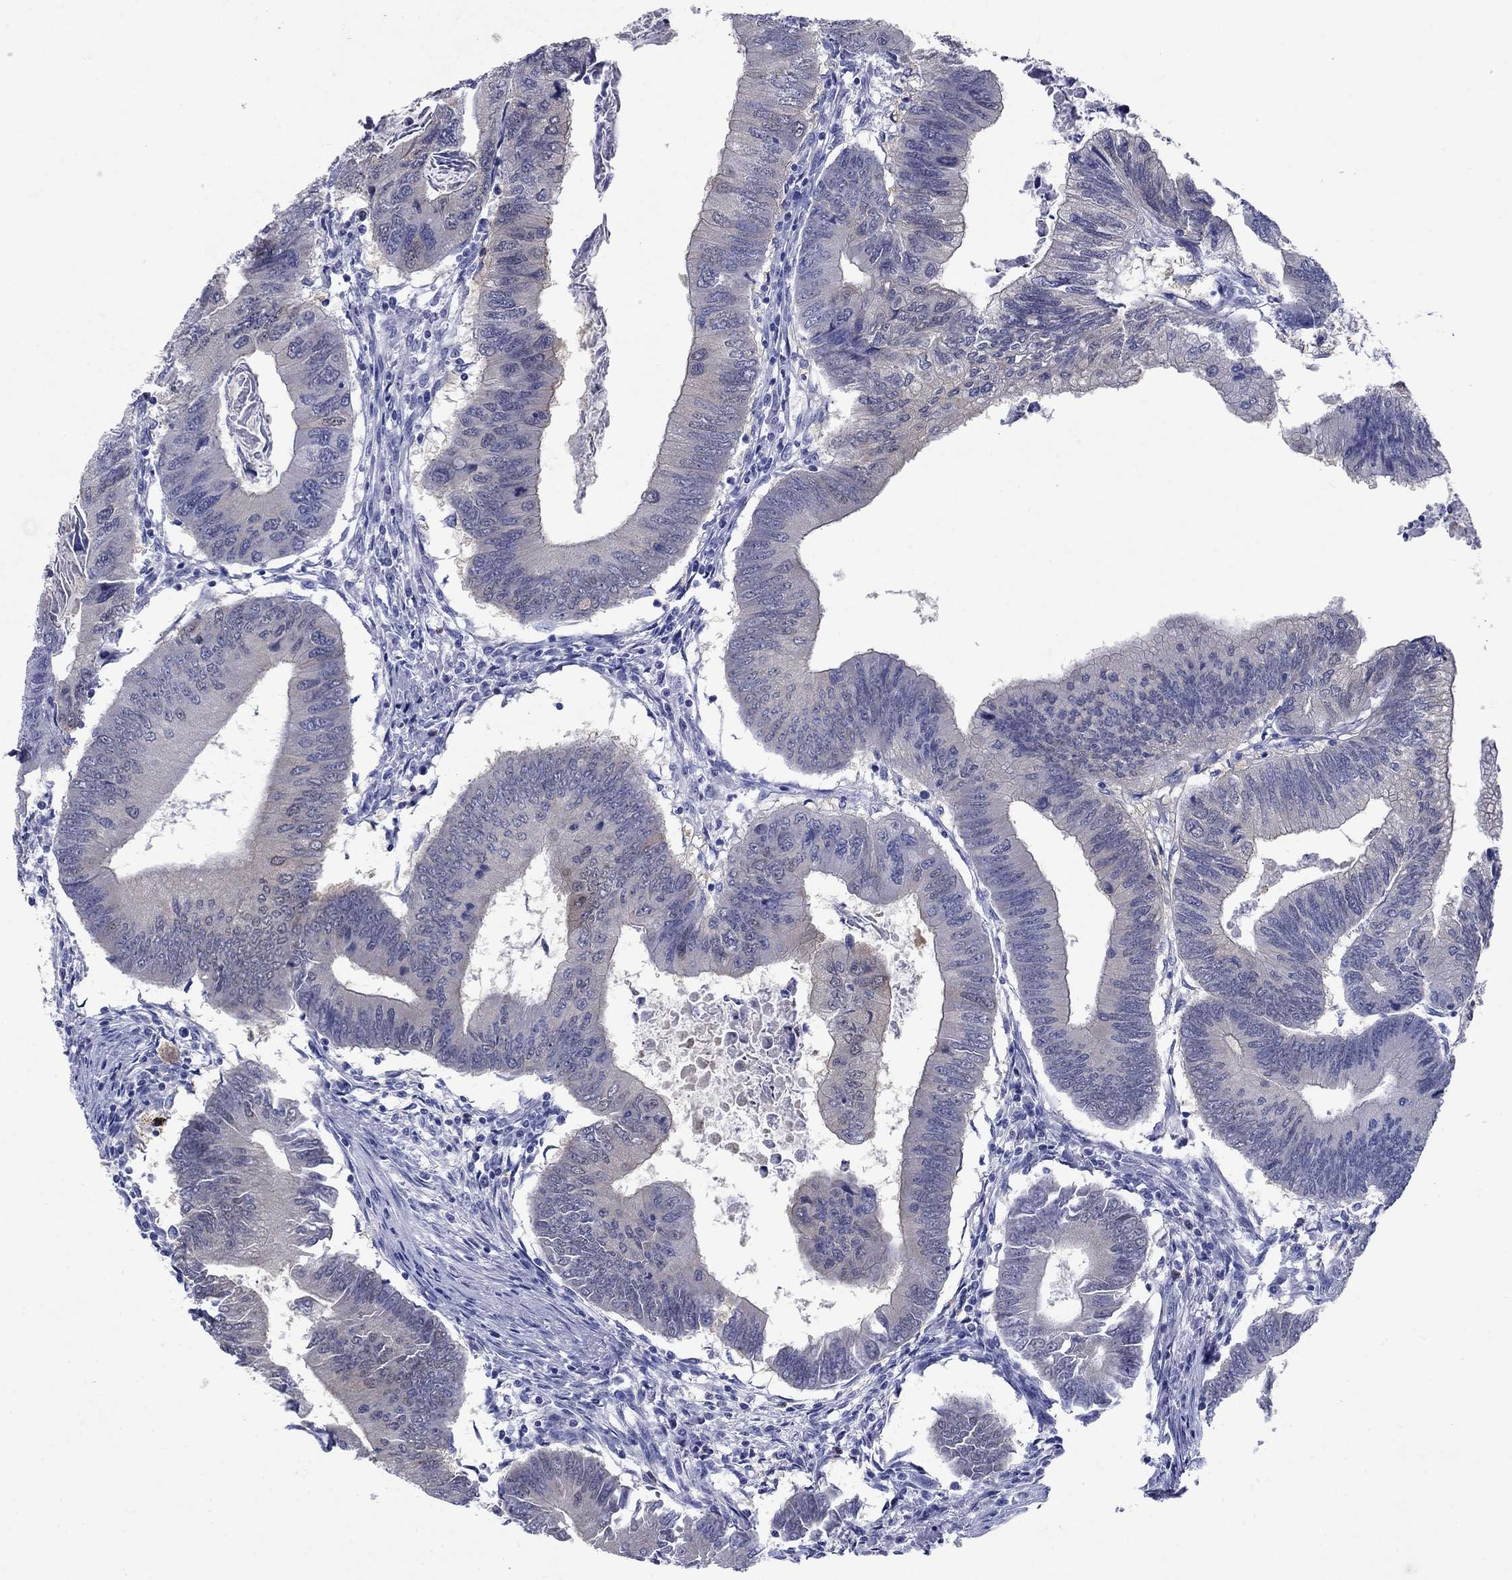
{"staining": {"intensity": "negative", "quantity": "none", "location": "none"}, "tissue": "colorectal cancer", "cell_type": "Tumor cells", "image_type": "cancer", "snomed": [{"axis": "morphology", "description": "Adenocarcinoma, NOS"}, {"axis": "topography", "description": "Colon"}], "caption": "Tumor cells are negative for brown protein staining in adenocarcinoma (colorectal).", "gene": "SULT2B1", "patient": {"sex": "male", "age": 53}}